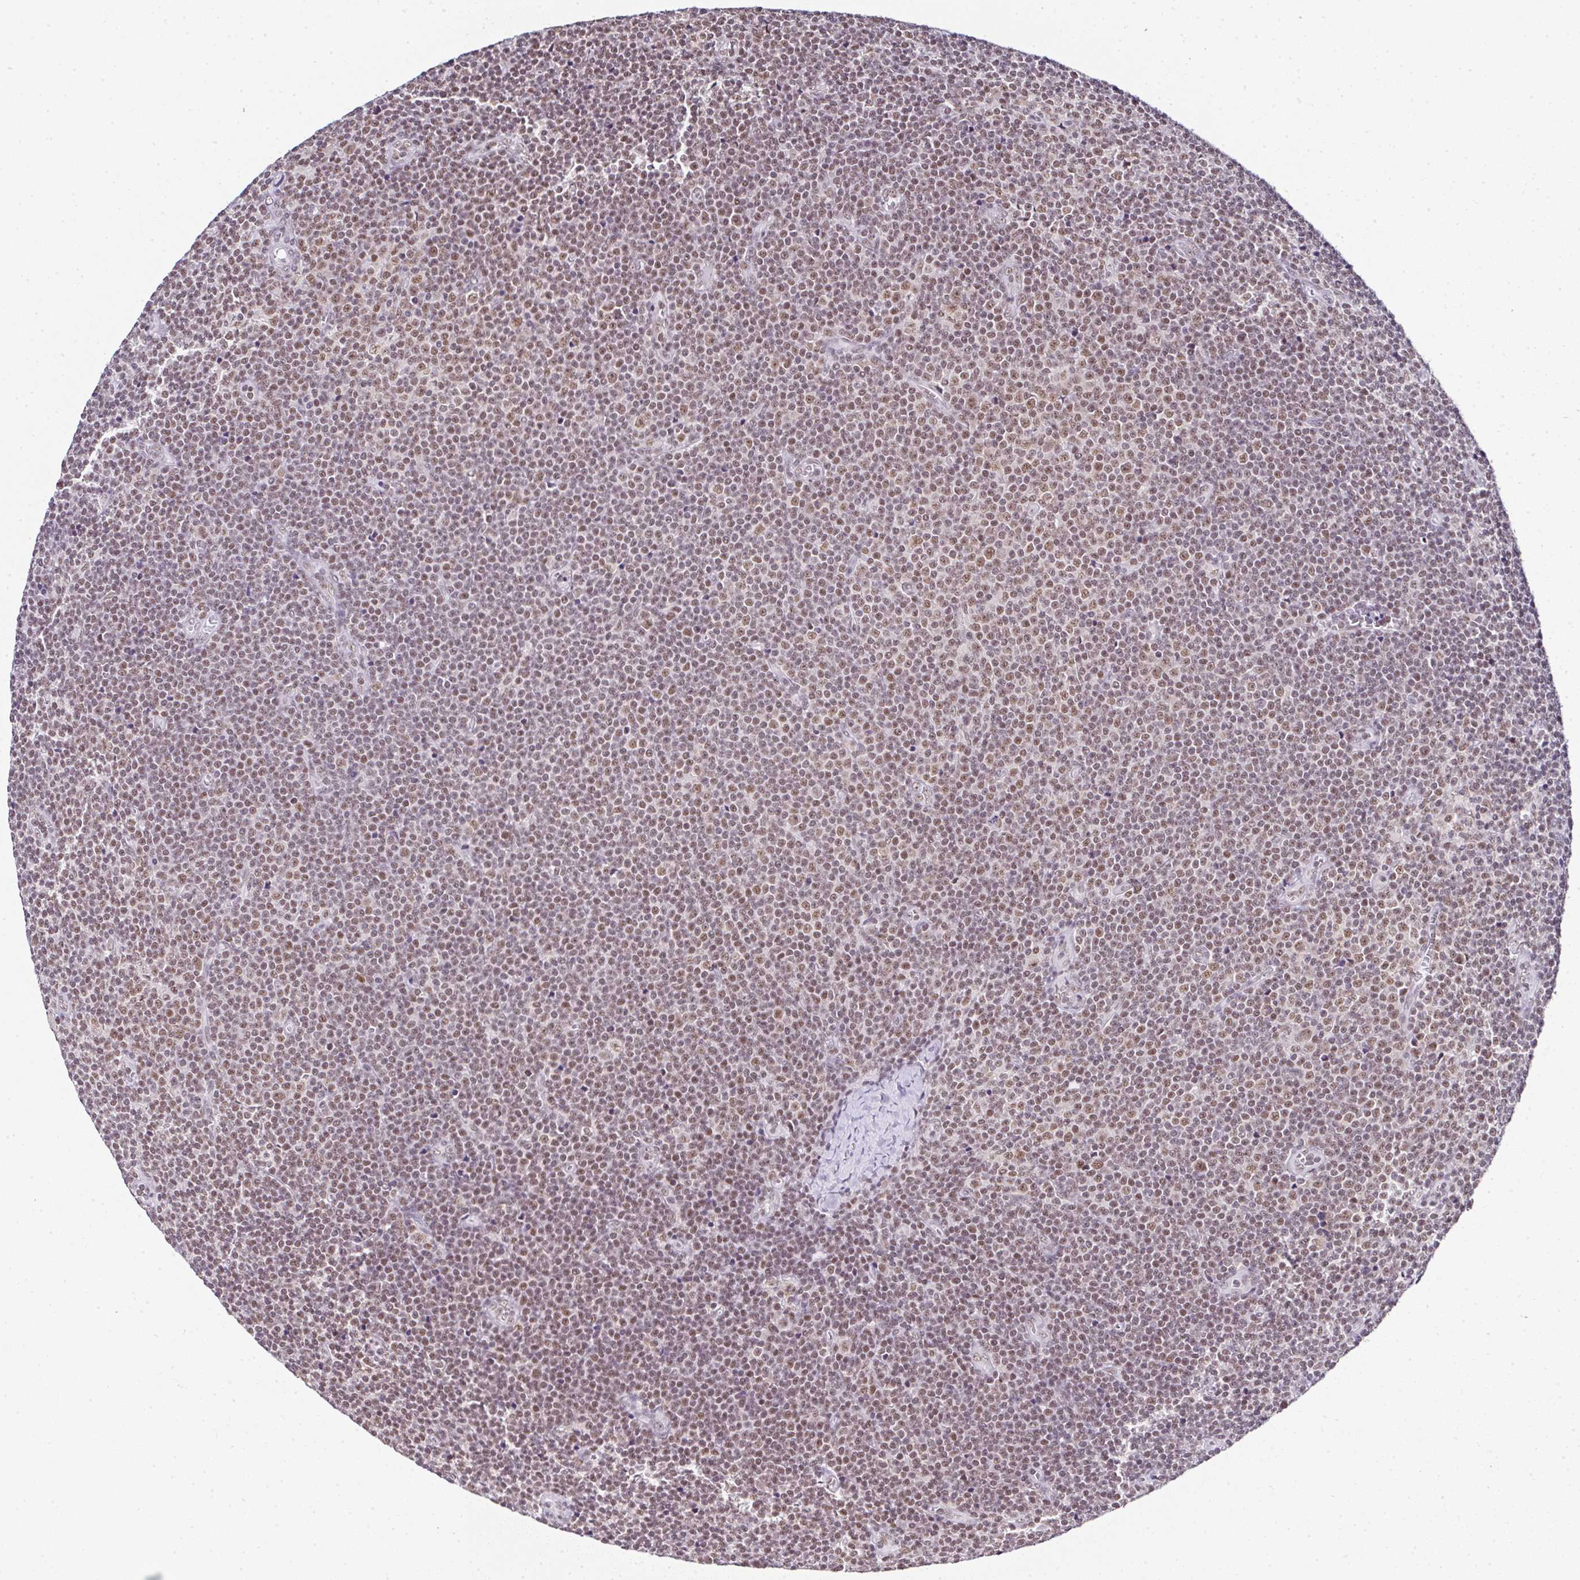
{"staining": {"intensity": "moderate", "quantity": "25%-75%", "location": "nuclear"}, "tissue": "lymphoma", "cell_type": "Tumor cells", "image_type": "cancer", "snomed": [{"axis": "morphology", "description": "Malignant lymphoma, non-Hodgkin's type, Low grade"}, {"axis": "topography", "description": "Lymph node"}], "caption": "Moderate nuclear positivity is identified in about 25%-75% of tumor cells in lymphoma.", "gene": "PTPN2", "patient": {"sex": "male", "age": 48}}